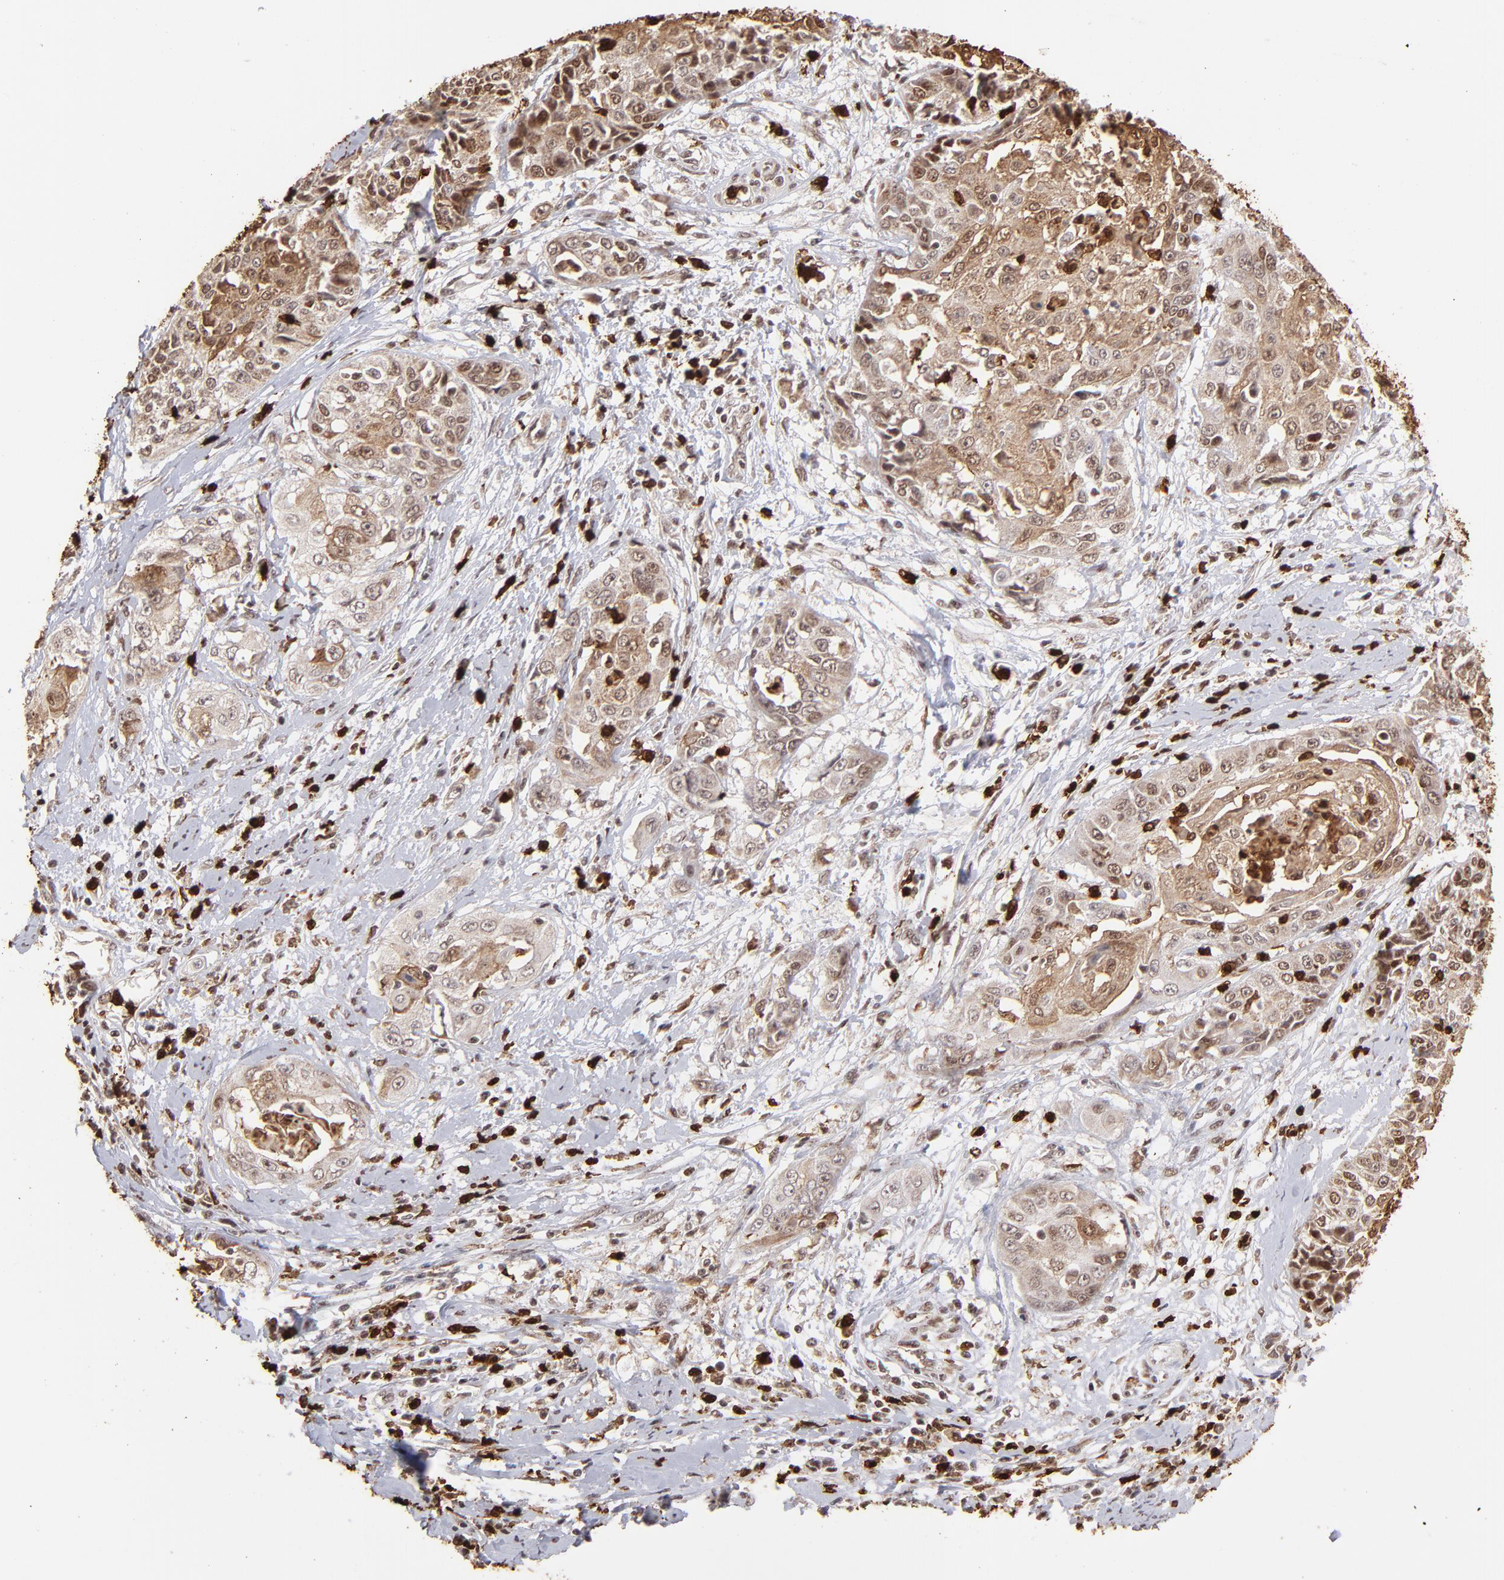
{"staining": {"intensity": "moderate", "quantity": ">75%", "location": "cytoplasmic/membranous,nuclear"}, "tissue": "cervical cancer", "cell_type": "Tumor cells", "image_type": "cancer", "snomed": [{"axis": "morphology", "description": "Squamous cell carcinoma, NOS"}, {"axis": "topography", "description": "Cervix"}], "caption": "This photomicrograph exhibits squamous cell carcinoma (cervical) stained with immunohistochemistry to label a protein in brown. The cytoplasmic/membranous and nuclear of tumor cells show moderate positivity for the protein. Nuclei are counter-stained blue.", "gene": "ZFX", "patient": {"sex": "female", "age": 64}}